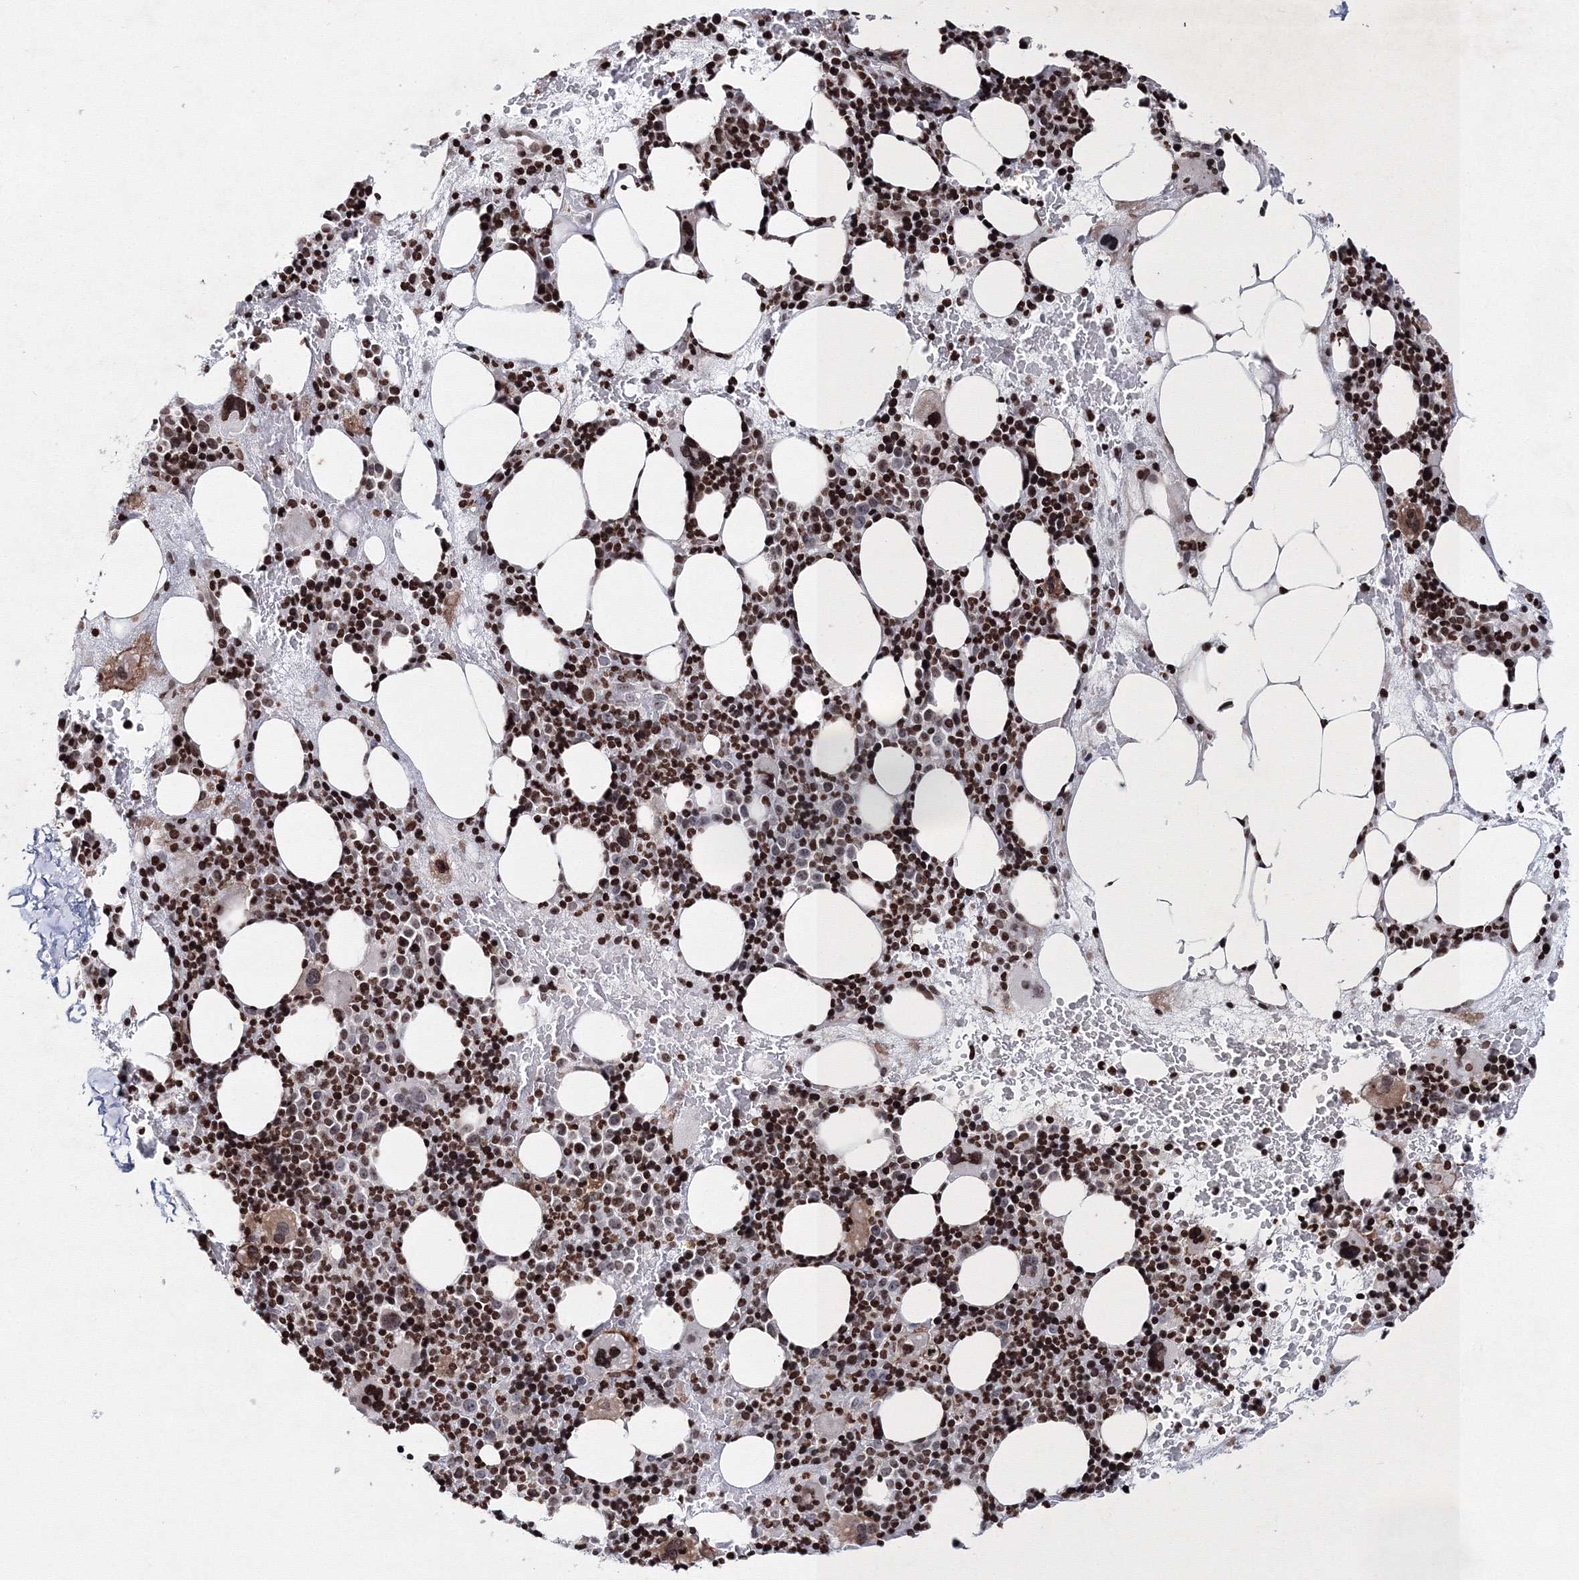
{"staining": {"intensity": "strong", "quantity": ">75%", "location": "nuclear"}, "tissue": "bone marrow", "cell_type": "Hematopoietic cells", "image_type": "normal", "snomed": [{"axis": "morphology", "description": "Normal tissue, NOS"}, {"axis": "topography", "description": "Bone marrow"}], "caption": "This micrograph demonstrates immunohistochemistry (IHC) staining of benign bone marrow, with high strong nuclear positivity in approximately >75% of hematopoietic cells.", "gene": "SMIM29", "patient": {"sex": "male", "age": 89}}